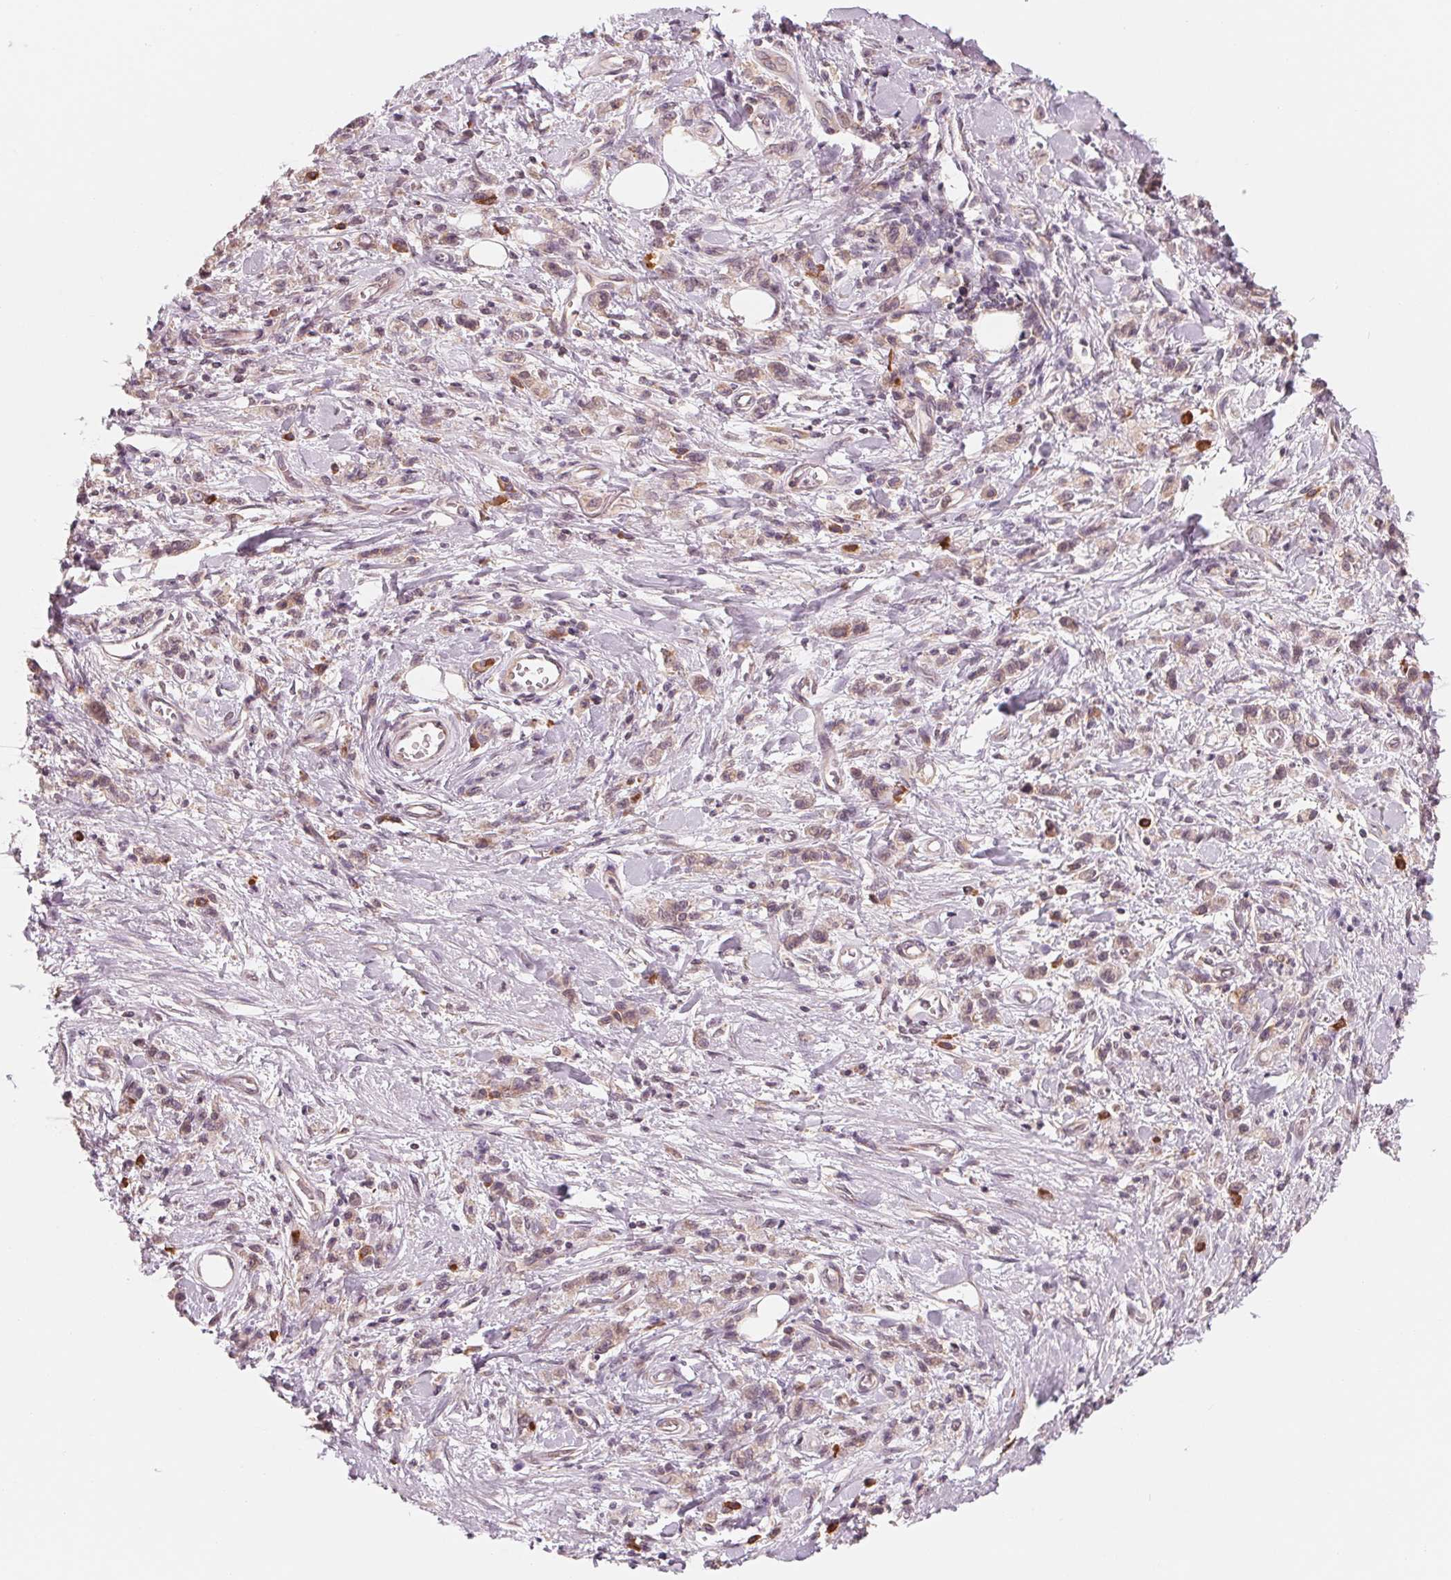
{"staining": {"intensity": "negative", "quantity": "none", "location": "none"}, "tissue": "stomach cancer", "cell_type": "Tumor cells", "image_type": "cancer", "snomed": [{"axis": "morphology", "description": "Adenocarcinoma, NOS"}, {"axis": "topography", "description": "Stomach"}], "caption": "Tumor cells are negative for brown protein staining in stomach cancer (adenocarcinoma). (Brightfield microscopy of DAB immunohistochemistry at high magnification).", "gene": "GIGYF2", "patient": {"sex": "male", "age": 77}}